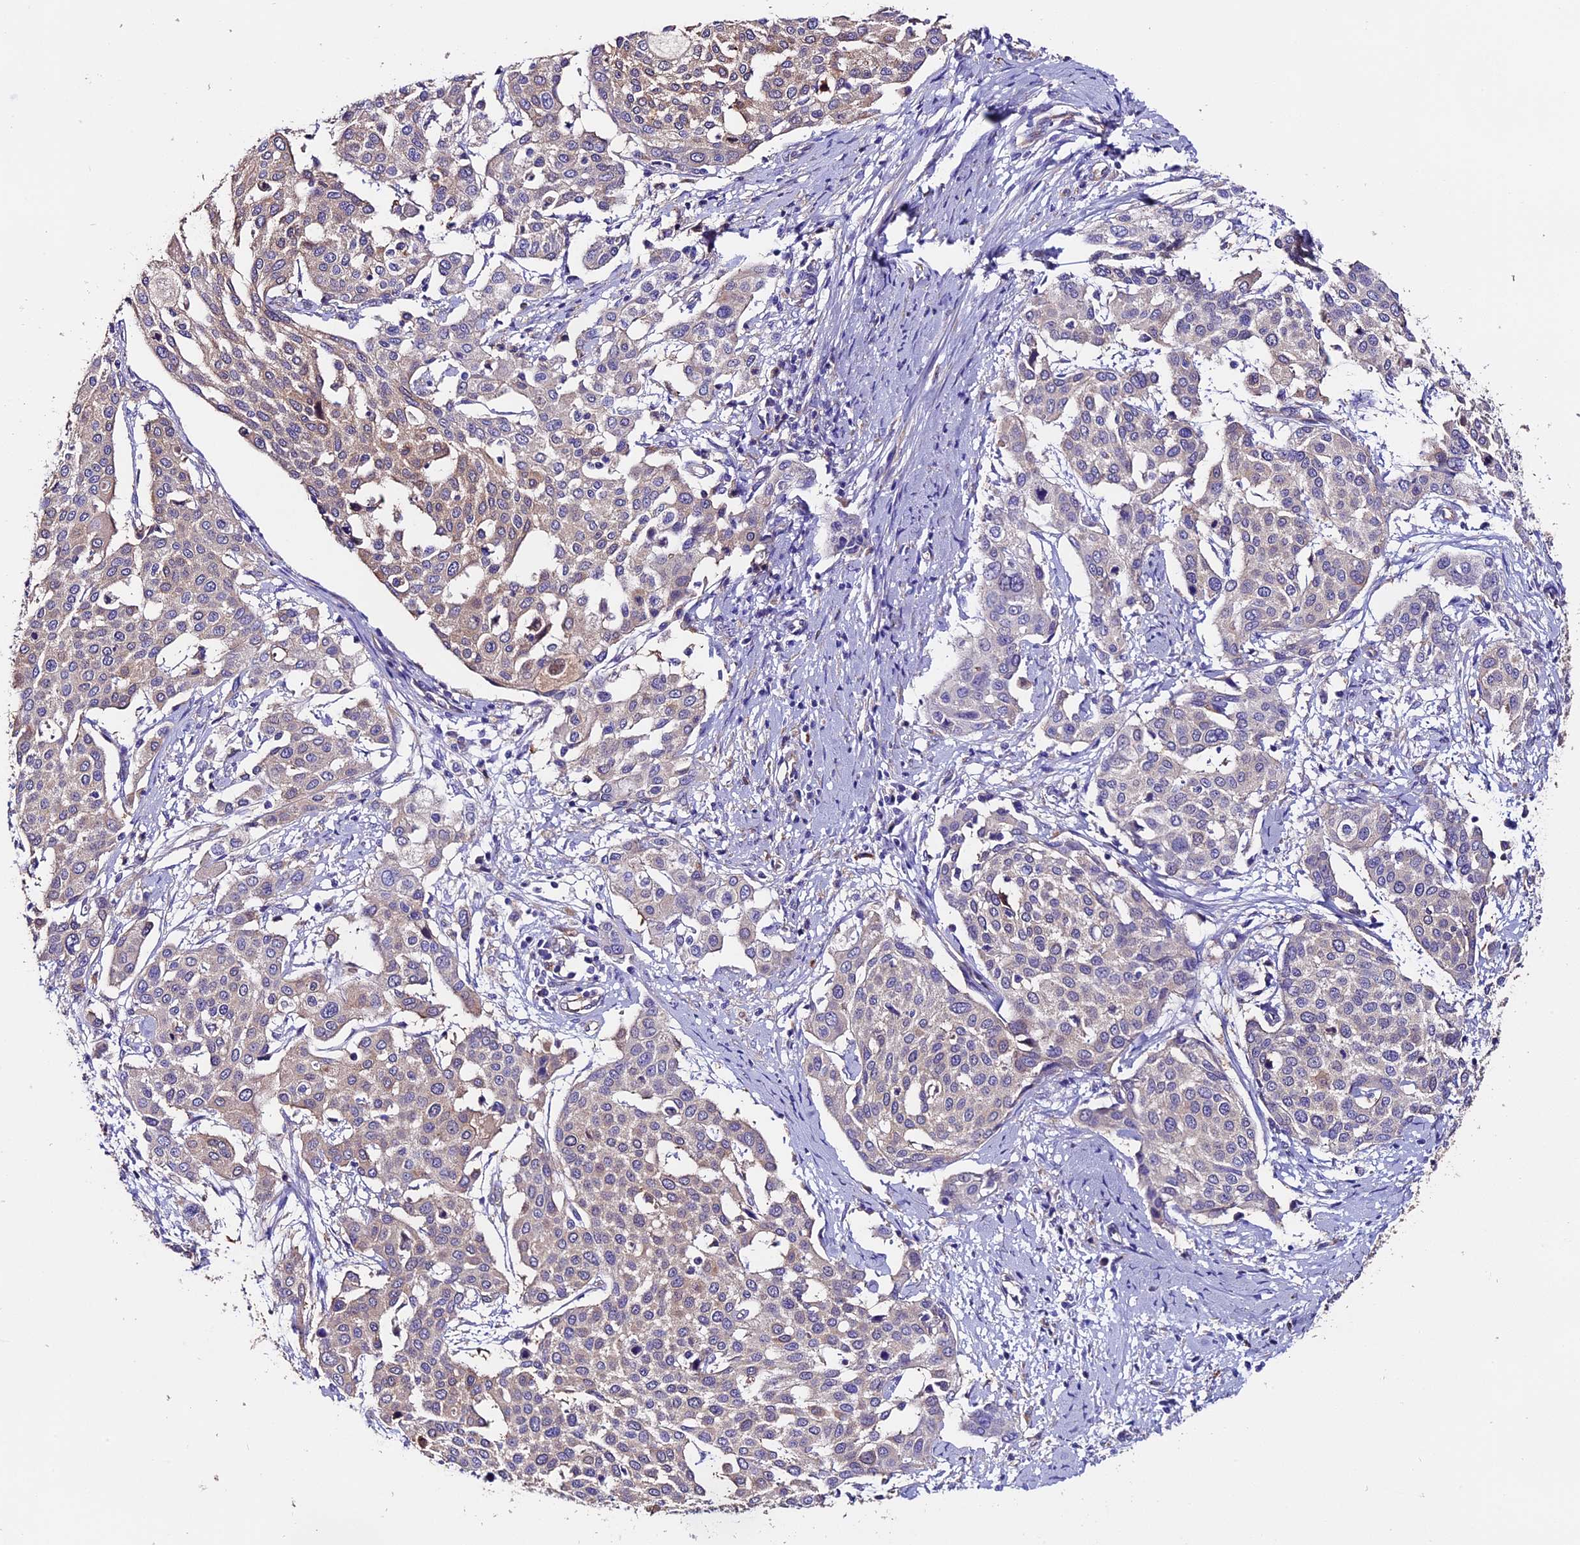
{"staining": {"intensity": "weak", "quantity": "<25%", "location": "cytoplasmic/membranous"}, "tissue": "cervical cancer", "cell_type": "Tumor cells", "image_type": "cancer", "snomed": [{"axis": "morphology", "description": "Squamous cell carcinoma, NOS"}, {"axis": "topography", "description": "Cervix"}], "caption": "A photomicrograph of human cervical cancer (squamous cell carcinoma) is negative for staining in tumor cells.", "gene": "CLN5", "patient": {"sex": "female", "age": 44}}